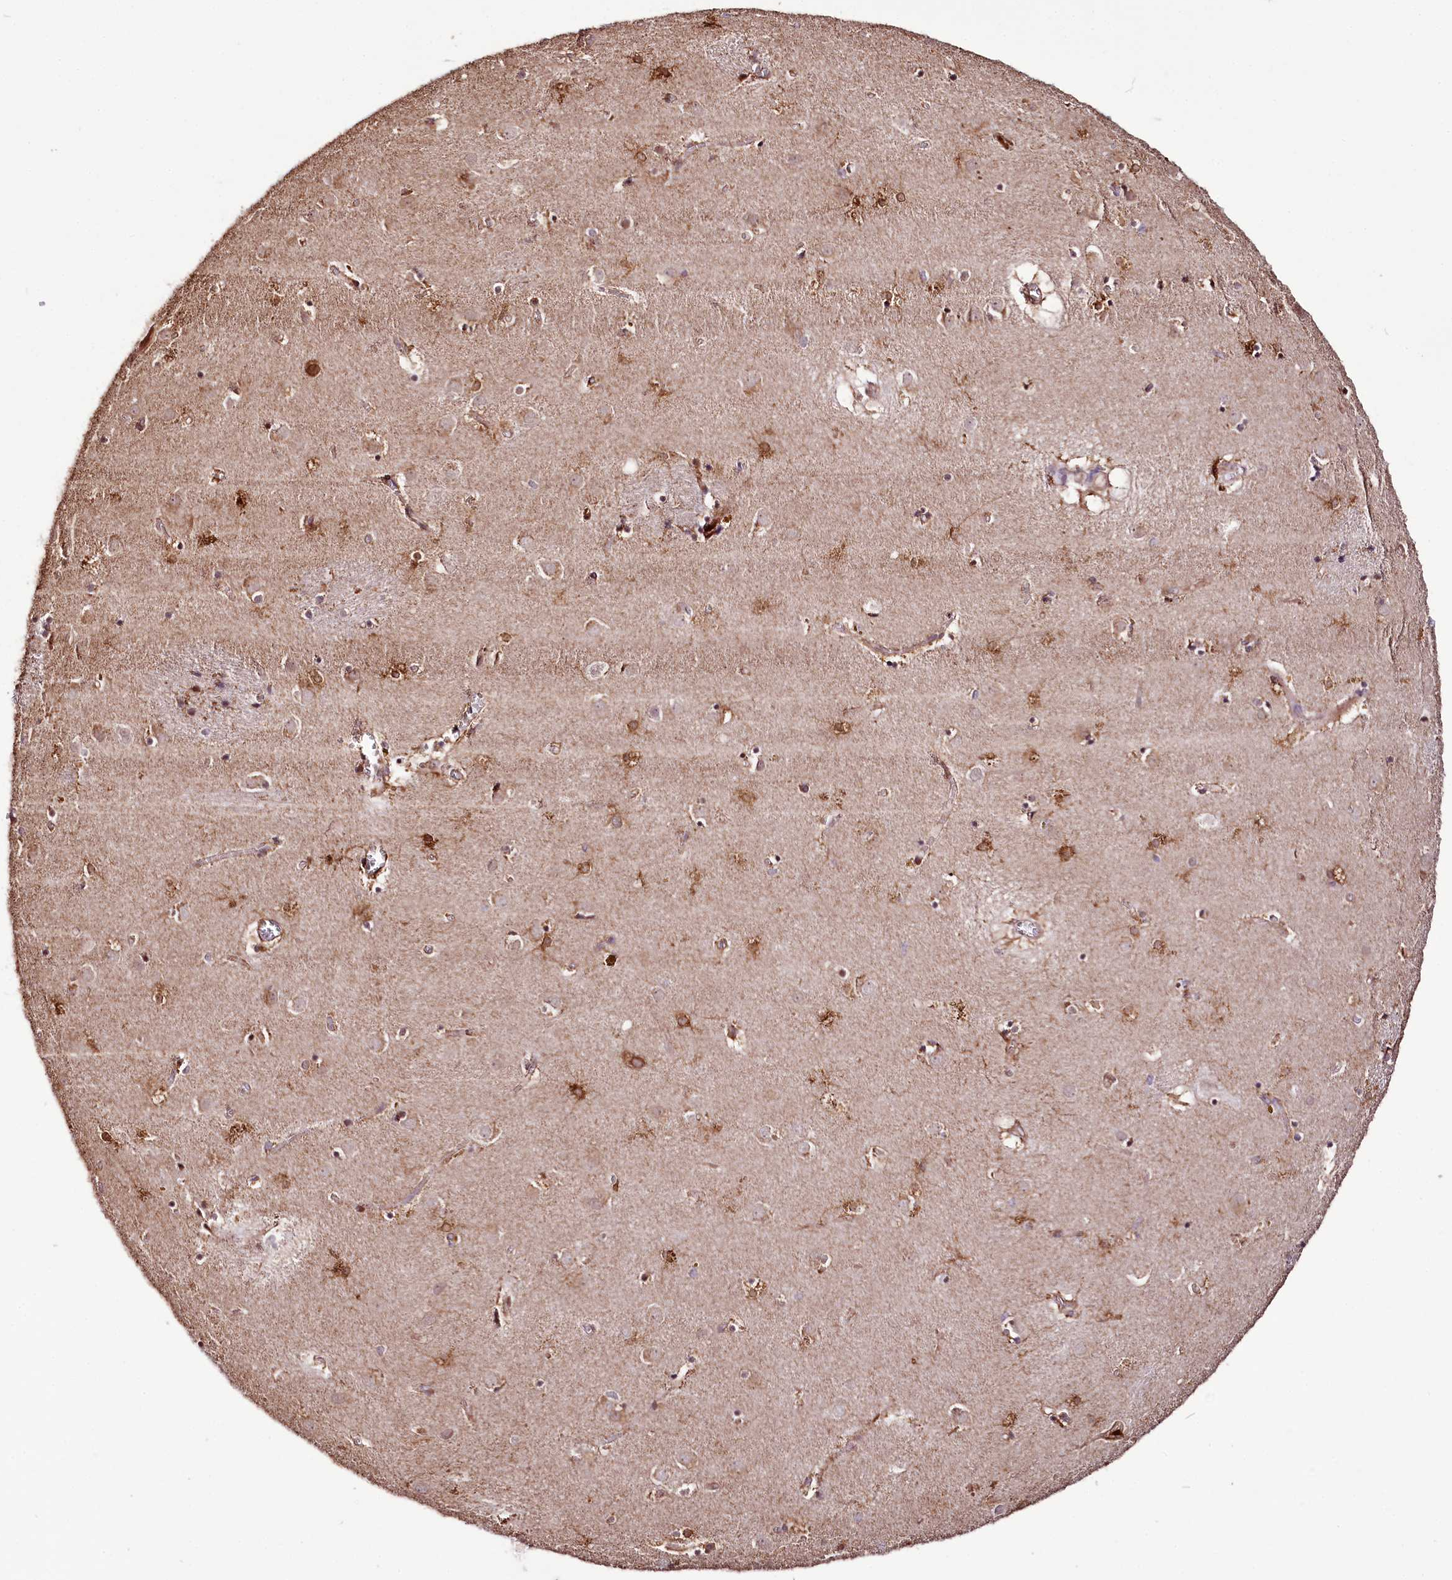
{"staining": {"intensity": "moderate", "quantity": "25%-75%", "location": "cytoplasmic/membranous,nuclear"}, "tissue": "caudate", "cell_type": "Glial cells", "image_type": "normal", "snomed": [{"axis": "morphology", "description": "Normal tissue, NOS"}, {"axis": "topography", "description": "Lateral ventricle wall"}], "caption": "The histopathology image displays staining of normal caudate, revealing moderate cytoplasmic/membranous,nuclear protein expression (brown color) within glial cells.", "gene": "CUTC", "patient": {"sex": "male", "age": 70}}